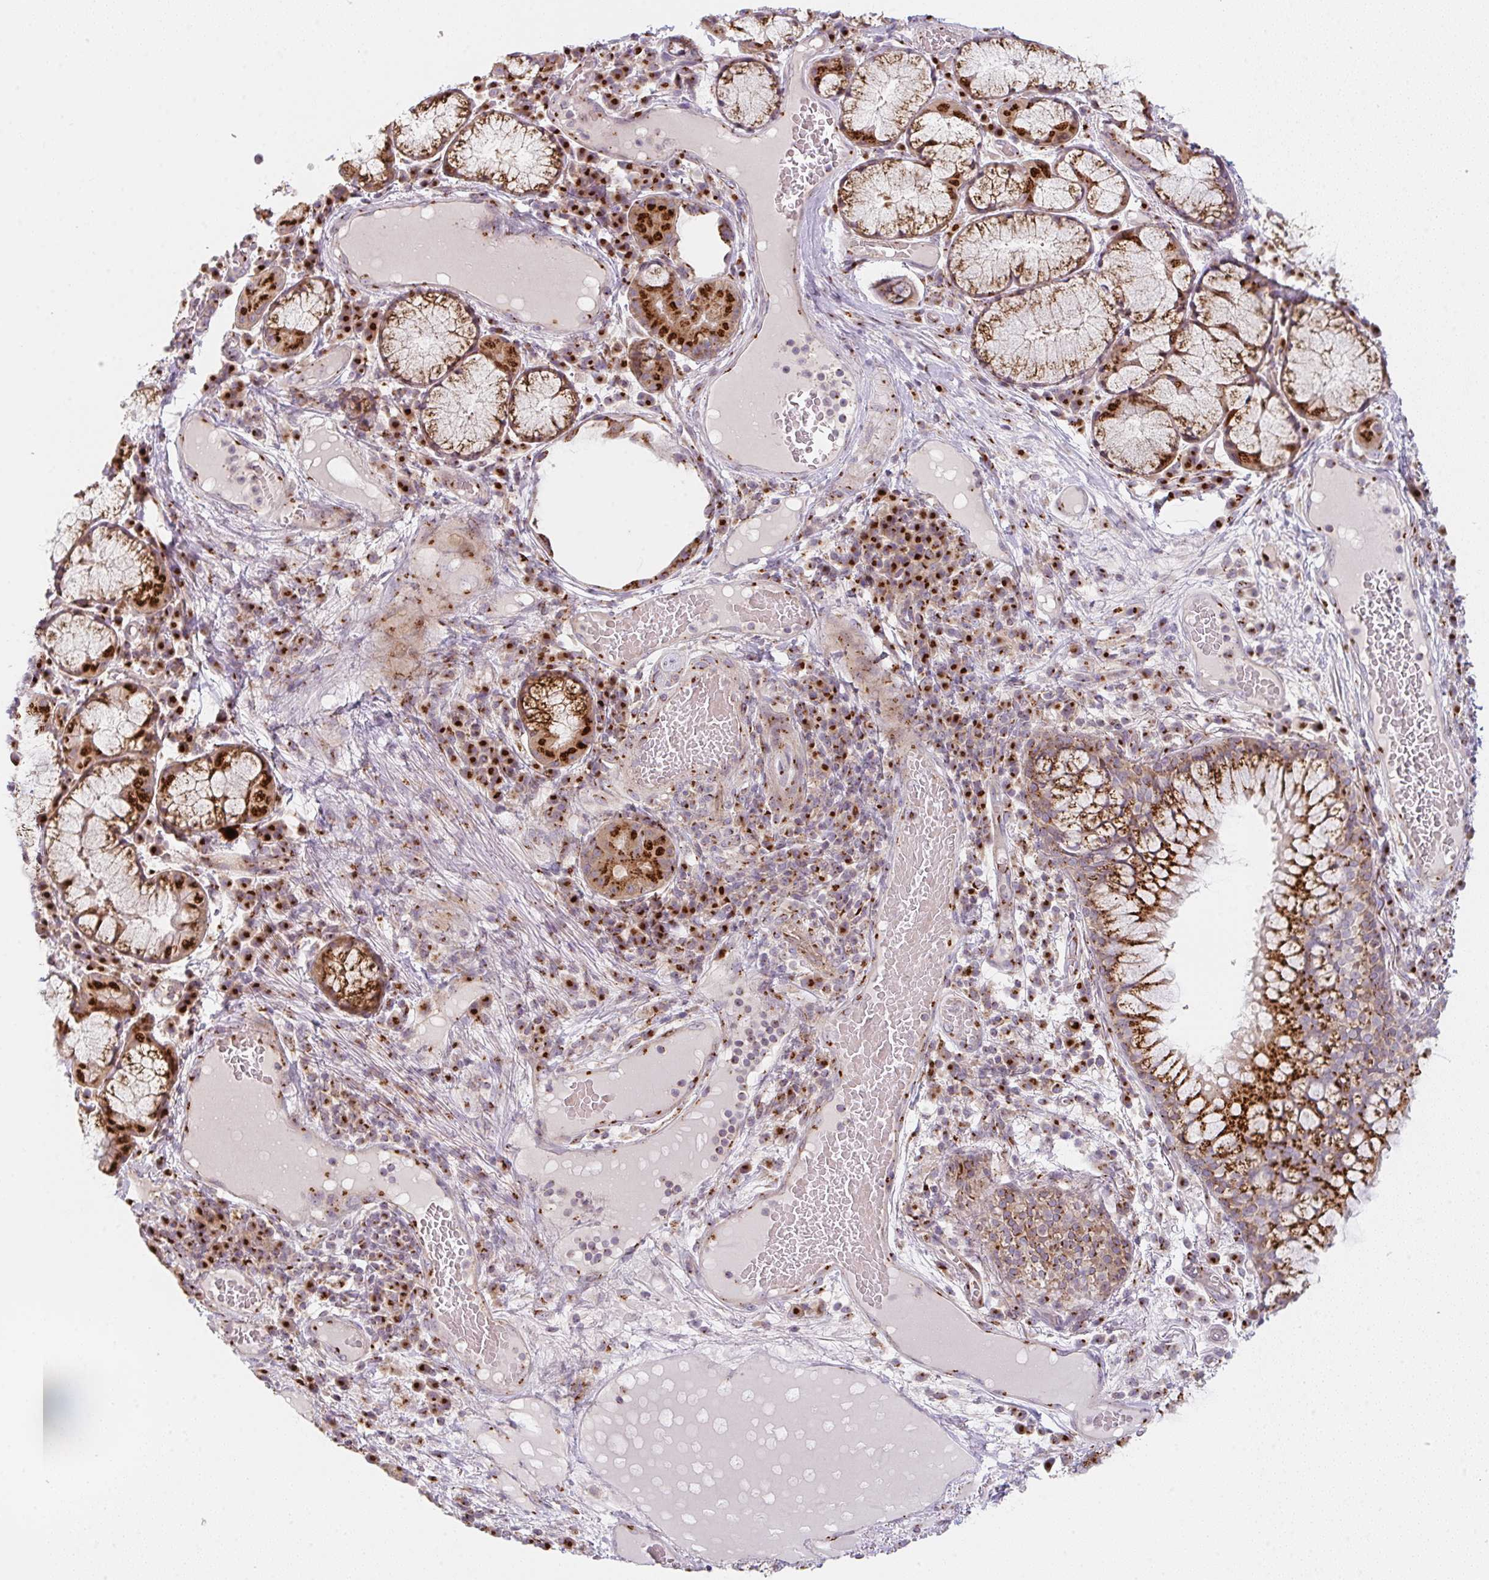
{"staining": {"intensity": "strong", "quantity": ">75%", "location": "cytoplasmic/membranous"}, "tissue": "bronchus", "cell_type": "Respiratory epithelial cells", "image_type": "normal", "snomed": [{"axis": "morphology", "description": "Normal tissue, NOS"}, {"axis": "topography", "description": "Cartilage tissue"}, {"axis": "topography", "description": "Bronchus"}], "caption": "Immunohistochemical staining of unremarkable human bronchus exhibits strong cytoplasmic/membranous protein staining in about >75% of respiratory epithelial cells. Using DAB (3,3'-diaminobenzidine) (brown) and hematoxylin (blue) stains, captured at high magnification using brightfield microscopy.", "gene": "GVQW3", "patient": {"sex": "male", "age": 56}}